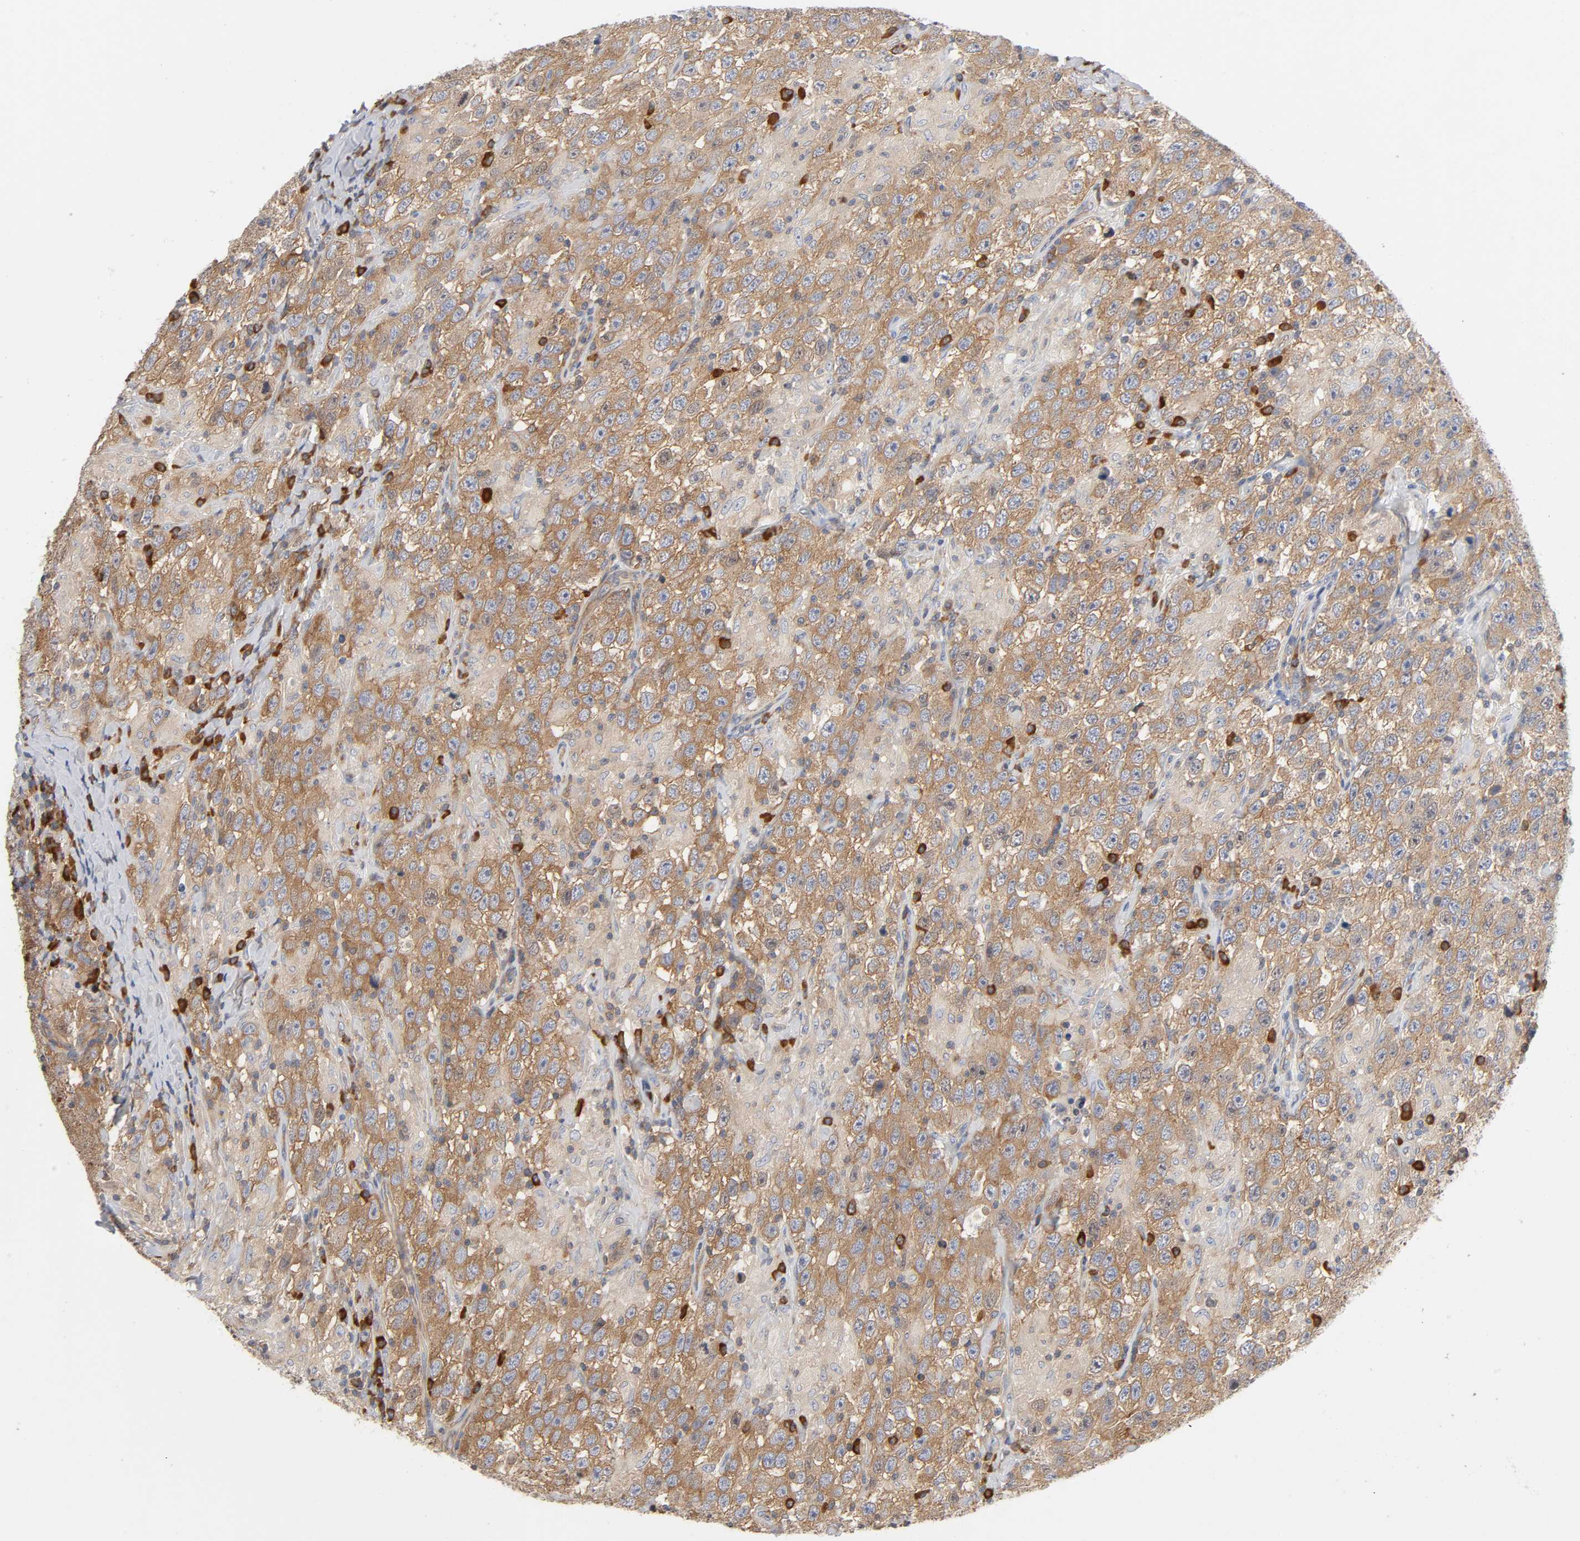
{"staining": {"intensity": "weak", "quantity": ">75%", "location": "cytoplasmic/membranous"}, "tissue": "testis cancer", "cell_type": "Tumor cells", "image_type": "cancer", "snomed": [{"axis": "morphology", "description": "Seminoma, NOS"}, {"axis": "topography", "description": "Testis"}], "caption": "A low amount of weak cytoplasmic/membranous expression is identified in approximately >75% of tumor cells in seminoma (testis) tissue.", "gene": "SCHIP1", "patient": {"sex": "male", "age": 41}}